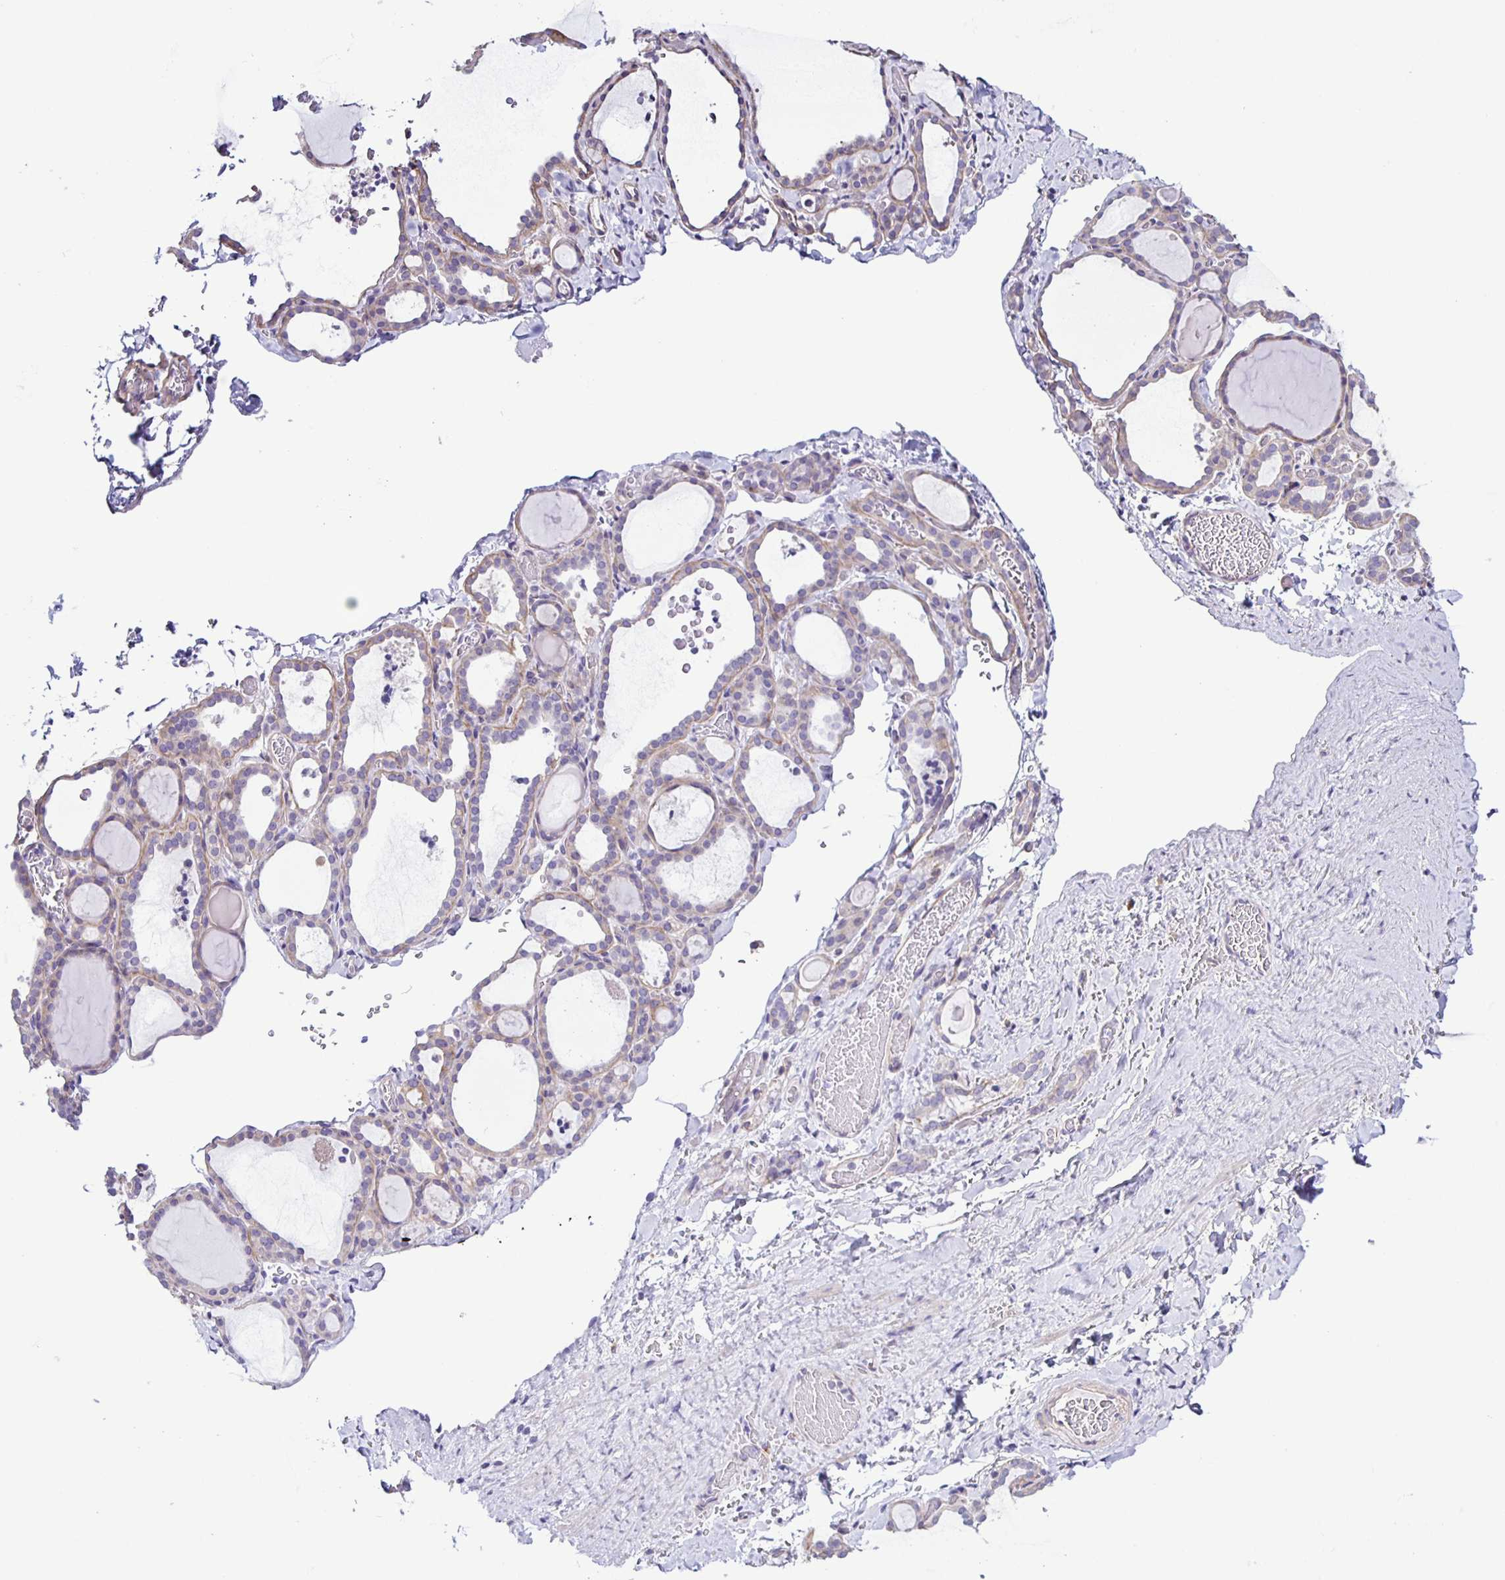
{"staining": {"intensity": "weak", "quantity": "25%-75%", "location": "cytoplasmic/membranous"}, "tissue": "thyroid gland", "cell_type": "Glandular cells", "image_type": "normal", "snomed": [{"axis": "morphology", "description": "Normal tissue, NOS"}, {"axis": "topography", "description": "Thyroid gland"}], "caption": "IHC photomicrograph of normal thyroid gland: thyroid gland stained using immunohistochemistry shows low levels of weak protein expression localized specifically in the cytoplasmic/membranous of glandular cells, appearing as a cytoplasmic/membranous brown color.", "gene": "BOLL", "patient": {"sex": "female", "age": 22}}